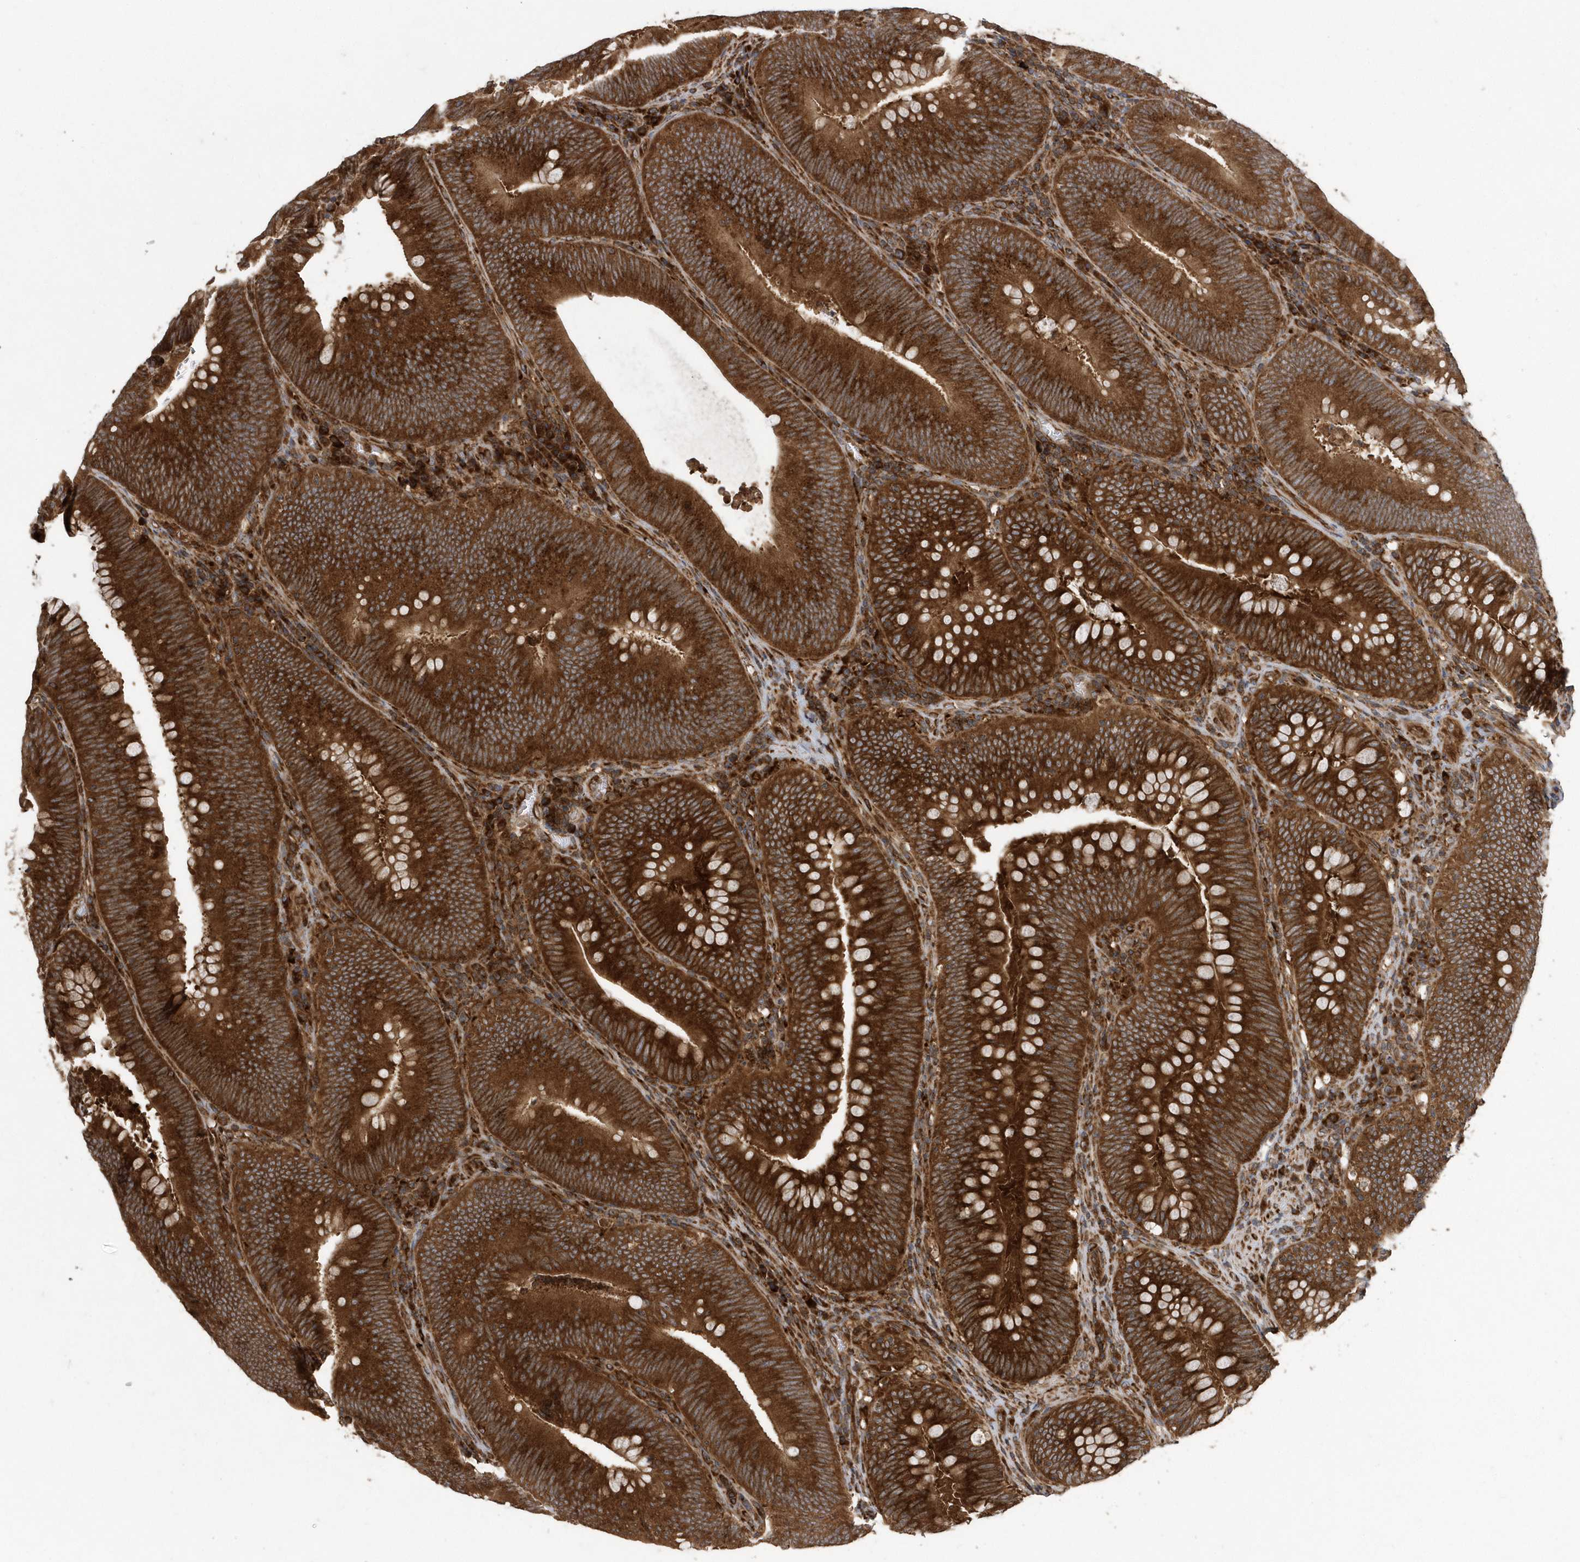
{"staining": {"intensity": "strong", "quantity": ">75%", "location": "cytoplasmic/membranous"}, "tissue": "colorectal cancer", "cell_type": "Tumor cells", "image_type": "cancer", "snomed": [{"axis": "morphology", "description": "Normal tissue, NOS"}, {"axis": "topography", "description": "Colon"}], "caption": "Immunohistochemical staining of colorectal cancer shows strong cytoplasmic/membranous protein positivity in about >75% of tumor cells.", "gene": "WASHC5", "patient": {"sex": "female", "age": 82}}